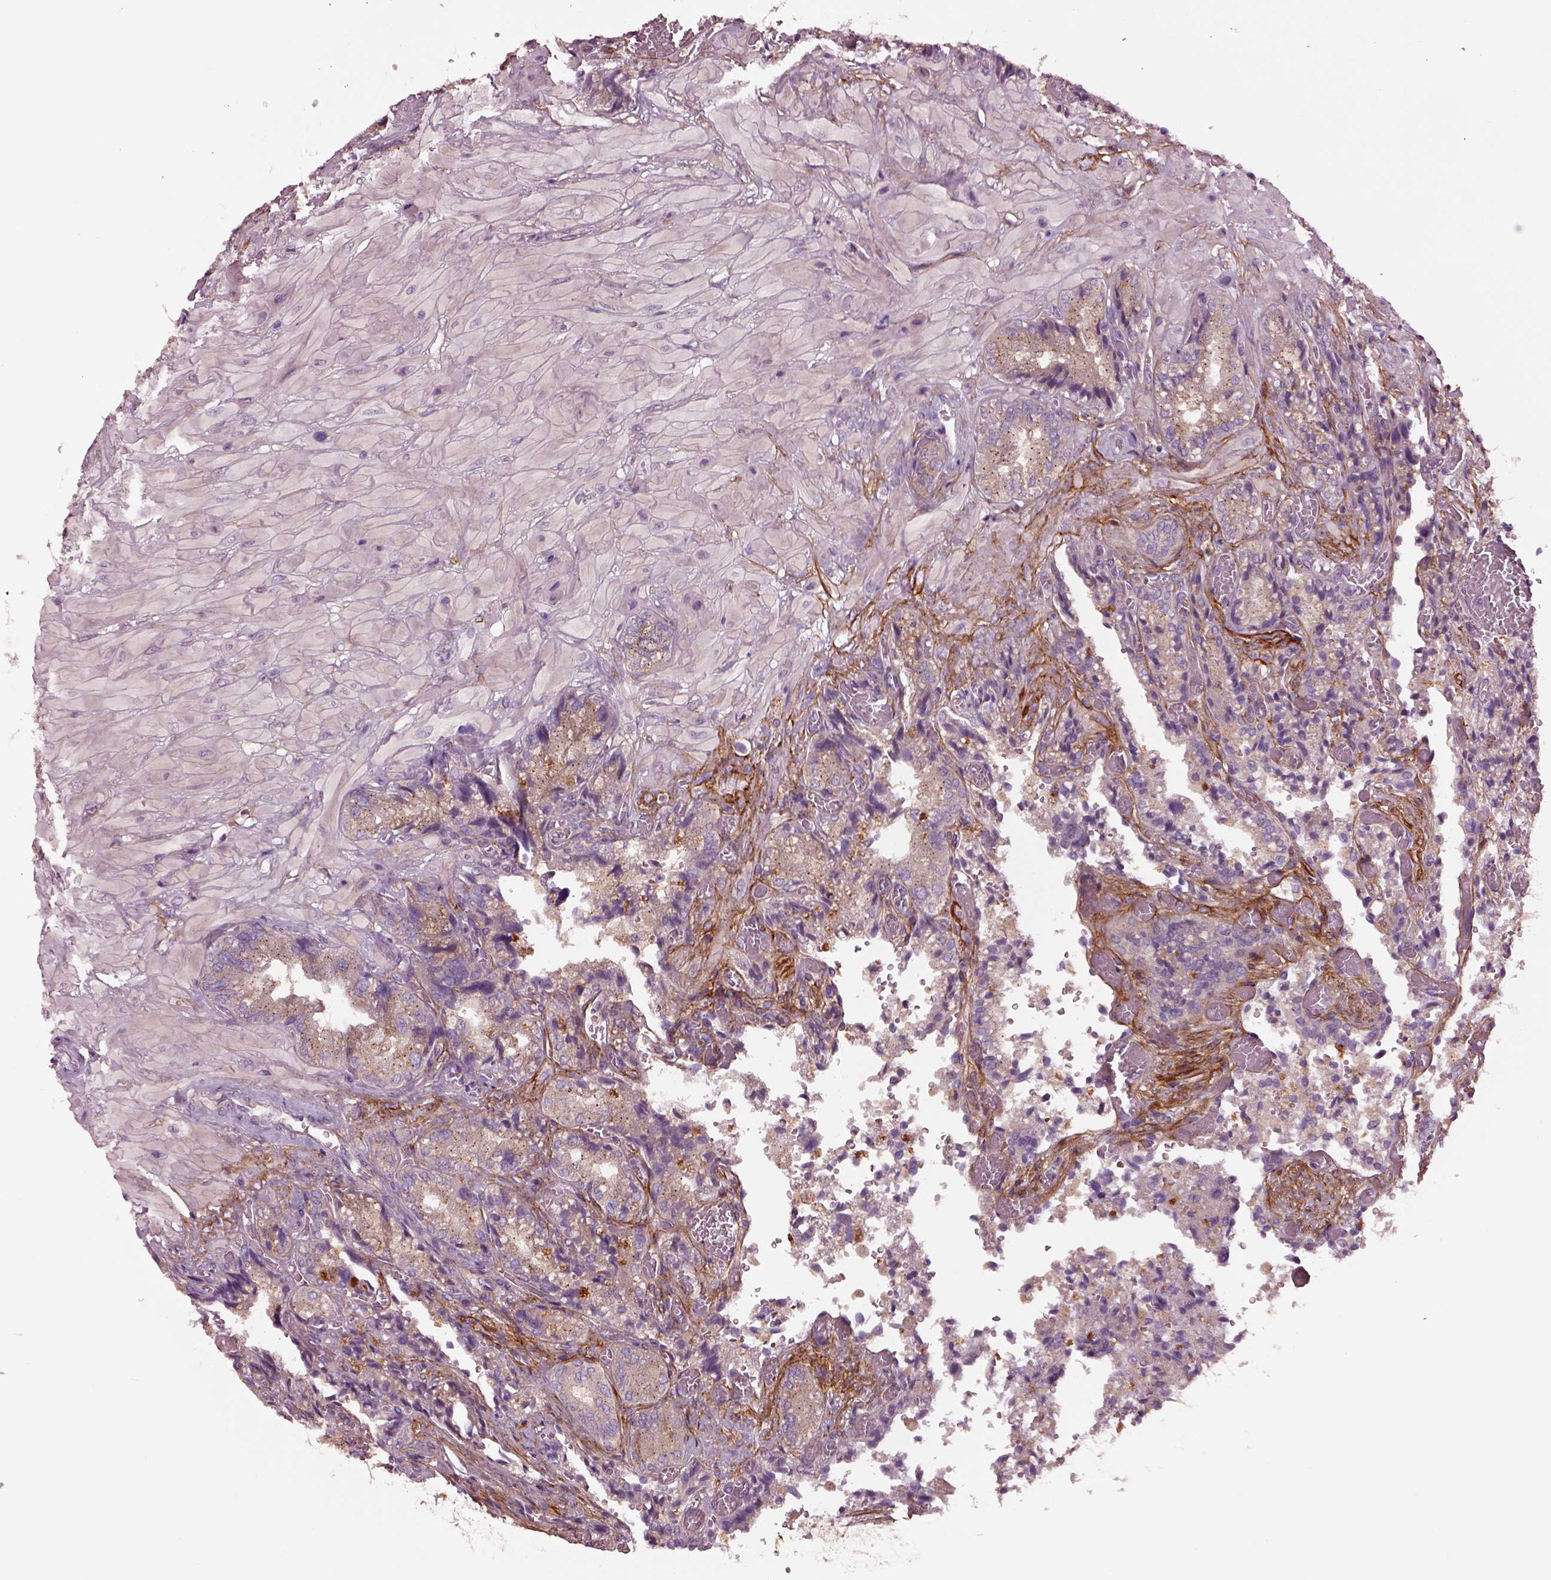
{"staining": {"intensity": "weak", "quantity": ">75%", "location": "cytoplasmic/membranous"}, "tissue": "seminal vesicle", "cell_type": "Glandular cells", "image_type": "normal", "snomed": [{"axis": "morphology", "description": "Normal tissue, NOS"}, {"axis": "topography", "description": "Seminal veicle"}], "caption": "Weak cytoplasmic/membranous protein positivity is present in approximately >75% of glandular cells in seminal vesicle.", "gene": "SEC23A", "patient": {"sex": "male", "age": 57}}